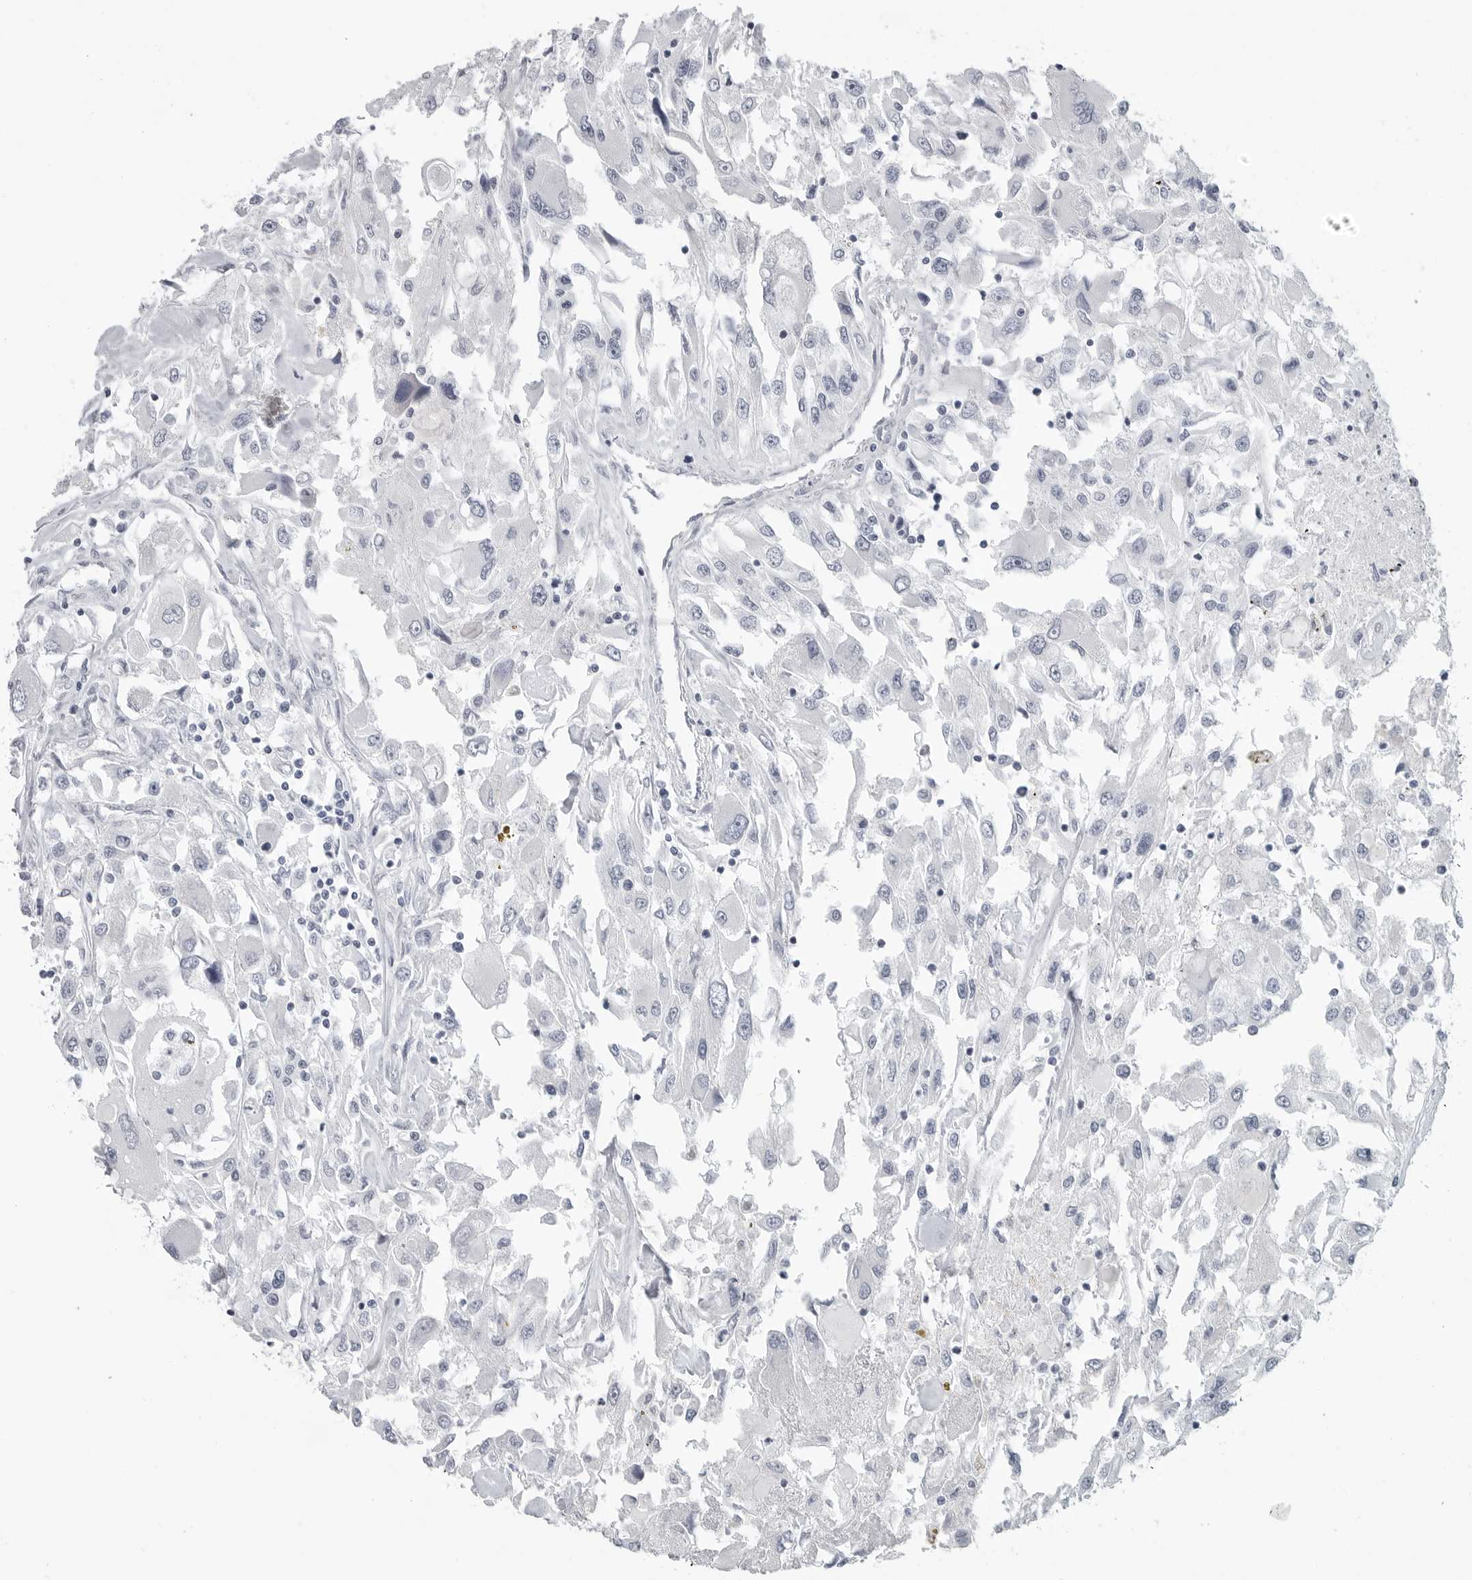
{"staining": {"intensity": "negative", "quantity": "none", "location": "none"}, "tissue": "renal cancer", "cell_type": "Tumor cells", "image_type": "cancer", "snomed": [{"axis": "morphology", "description": "Adenocarcinoma, NOS"}, {"axis": "topography", "description": "Kidney"}], "caption": "IHC micrograph of neoplastic tissue: human renal adenocarcinoma stained with DAB (3,3'-diaminobenzidine) displays no significant protein expression in tumor cells.", "gene": "LY6D", "patient": {"sex": "female", "age": 52}}